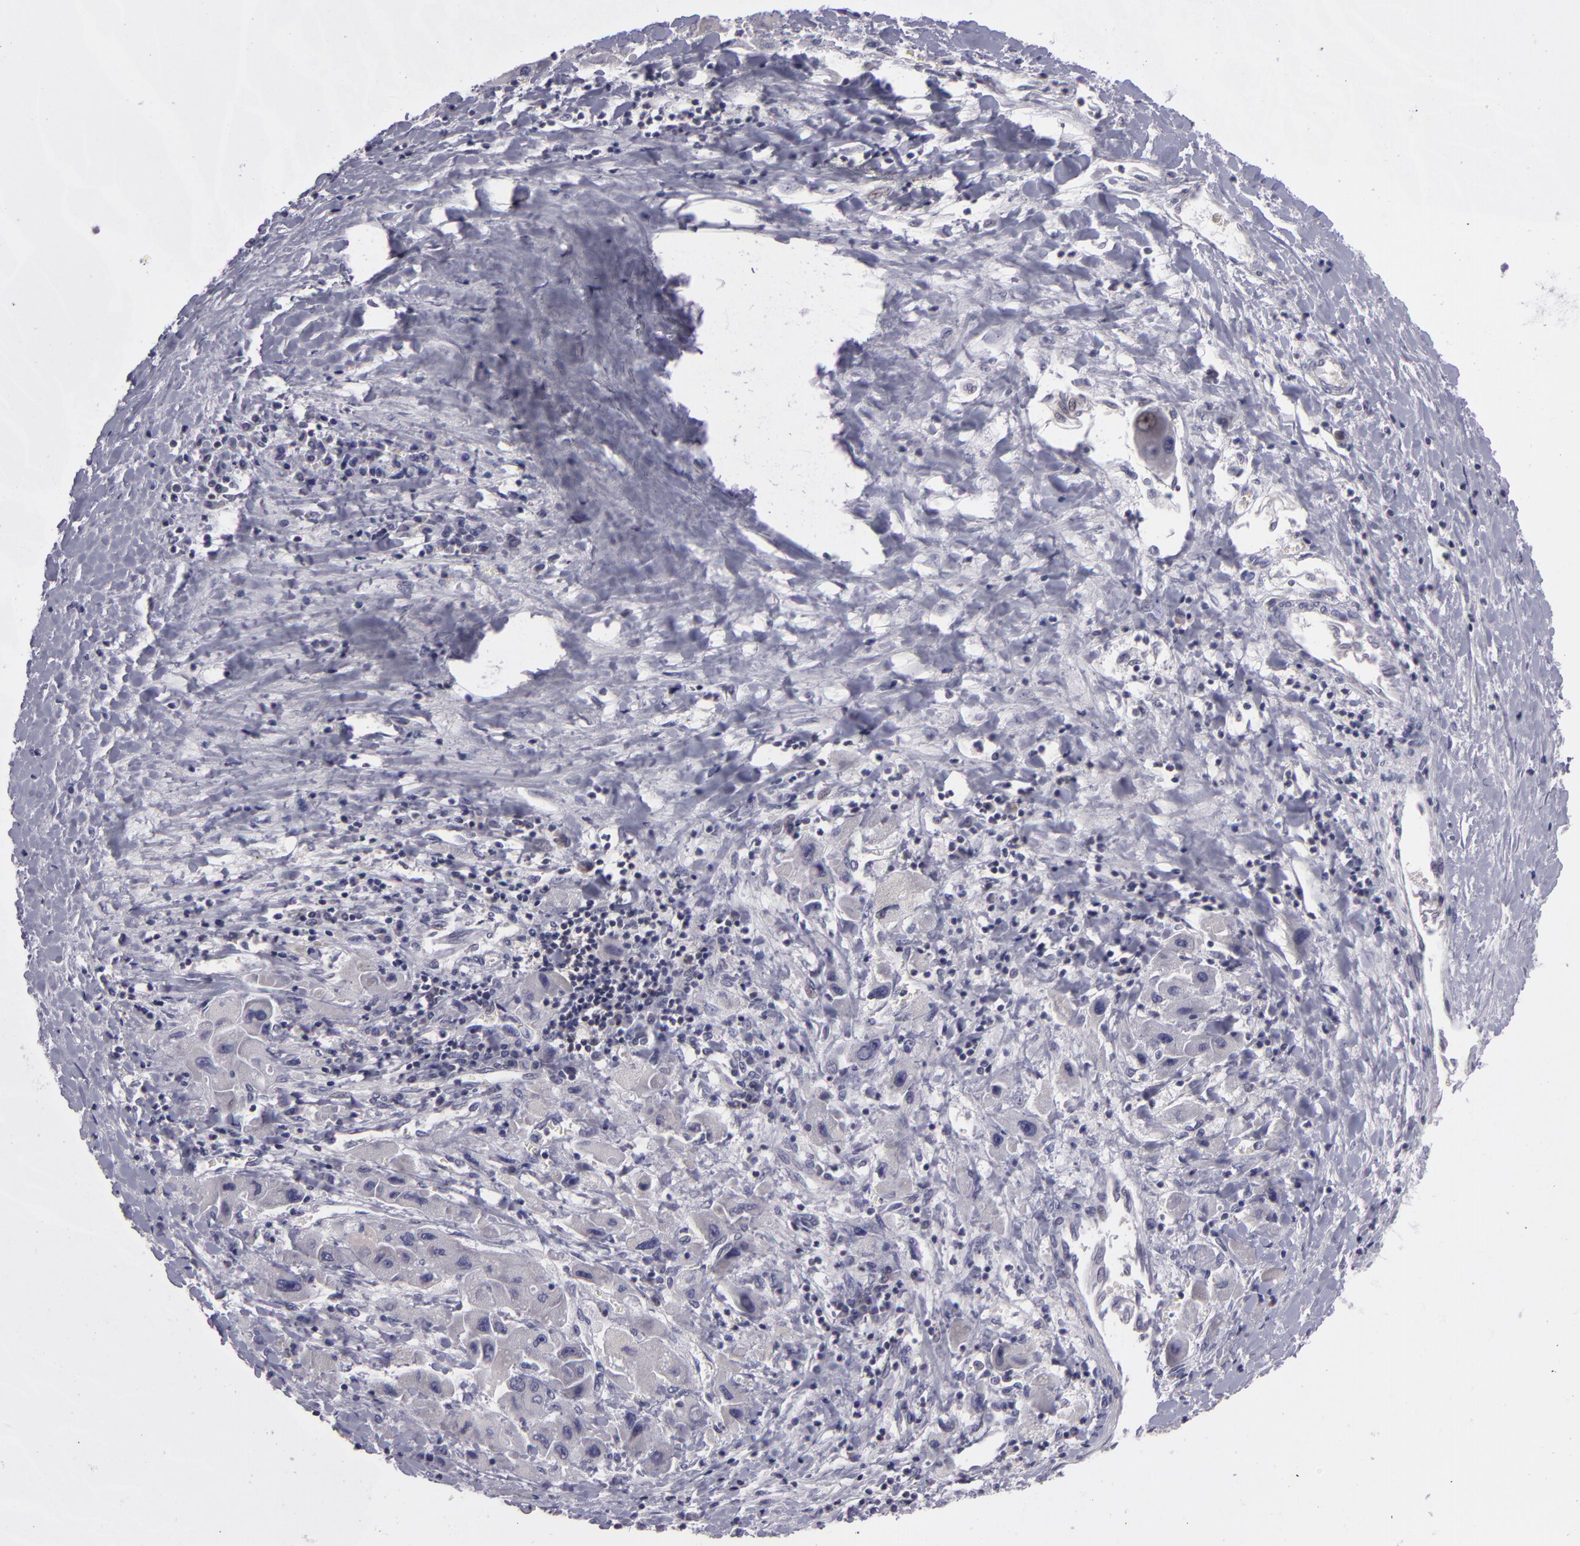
{"staining": {"intensity": "negative", "quantity": "none", "location": "none"}, "tissue": "liver cancer", "cell_type": "Tumor cells", "image_type": "cancer", "snomed": [{"axis": "morphology", "description": "Carcinoma, Hepatocellular, NOS"}, {"axis": "topography", "description": "Liver"}], "caption": "A photomicrograph of liver cancer stained for a protein demonstrates no brown staining in tumor cells.", "gene": "BCL10", "patient": {"sex": "male", "age": 24}}